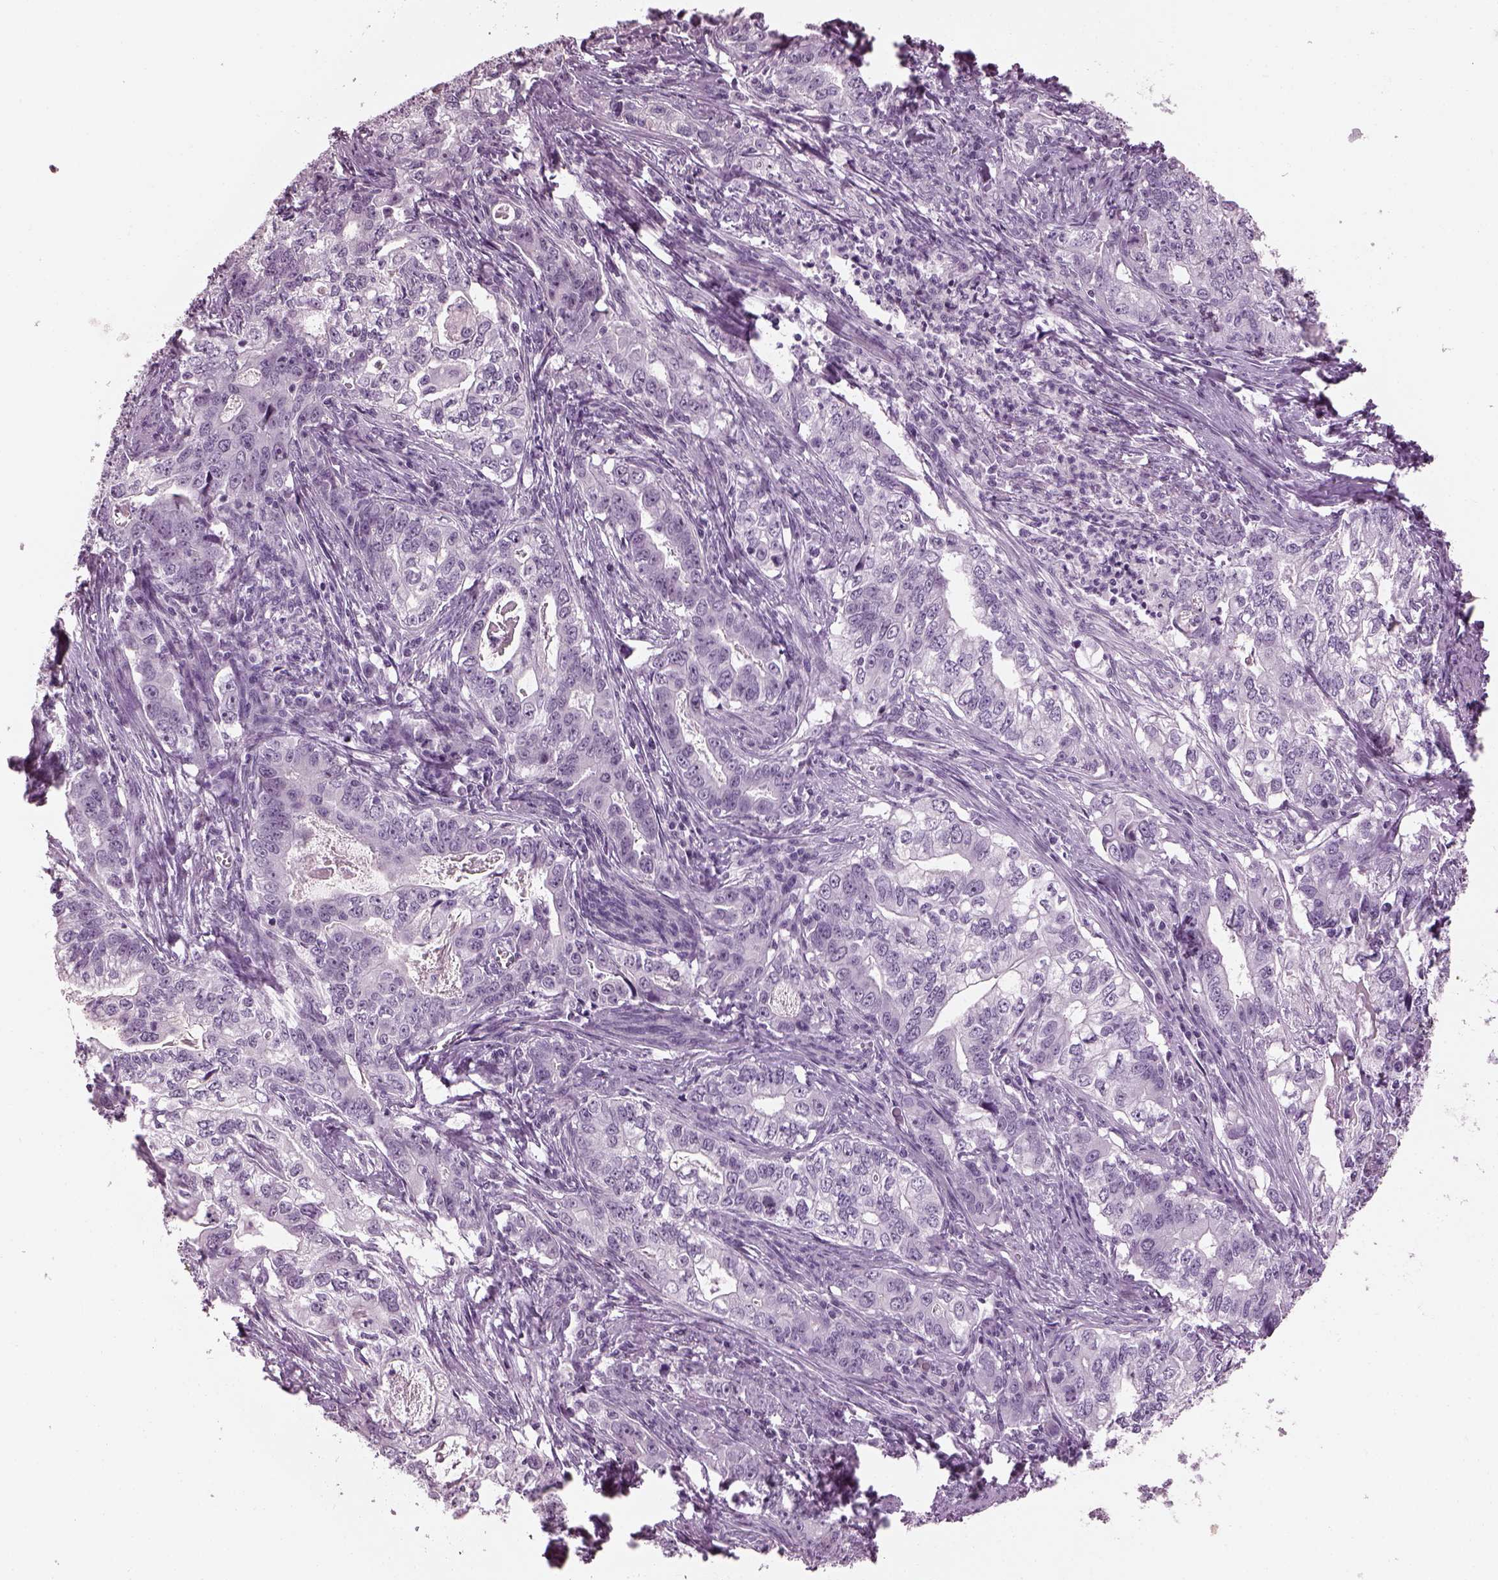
{"staining": {"intensity": "negative", "quantity": "none", "location": "none"}, "tissue": "stomach cancer", "cell_type": "Tumor cells", "image_type": "cancer", "snomed": [{"axis": "morphology", "description": "Adenocarcinoma, NOS"}, {"axis": "topography", "description": "Stomach, lower"}], "caption": "Tumor cells show no significant protein staining in adenocarcinoma (stomach).", "gene": "ADGRG2", "patient": {"sex": "female", "age": 72}}